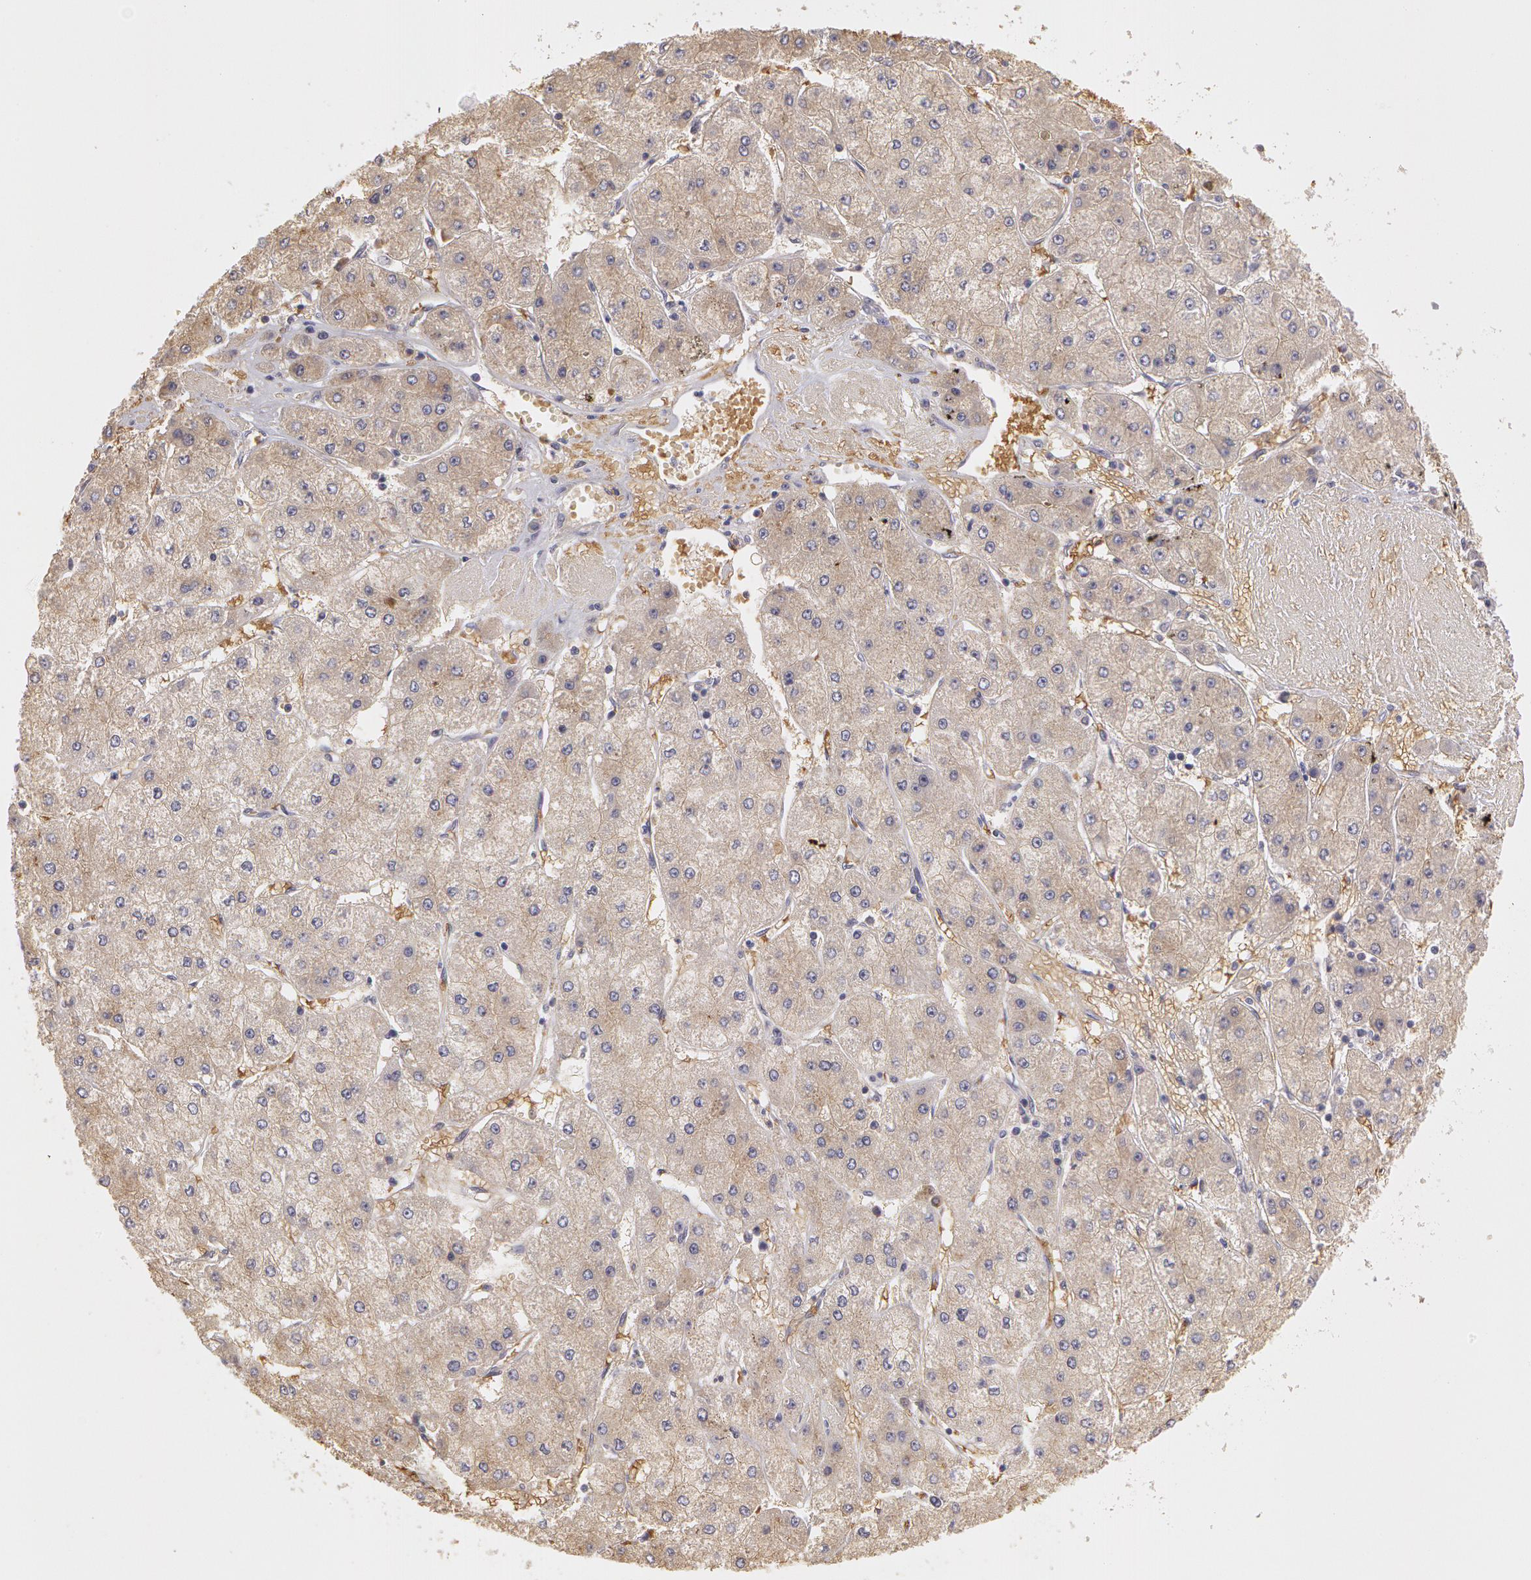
{"staining": {"intensity": "negative", "quantity": "none", "location": "none"}, "tissue": "liver cancer", "cell_type": "Tumor cells", "image_type": "cancer", "snomed": [{"axis": "morphology", "description": "Carcinoma, Hepatocellular, NOS"}, {"axis": "topography", "description": "Liver"}], "caption": "IHC micrograph of human liver hepatocellular carcinoma stained for a protein (brown), which exhibits no positivity in tumor cells.", "gene": "C1R", "patient": {"sex": "female", "age": 52}}